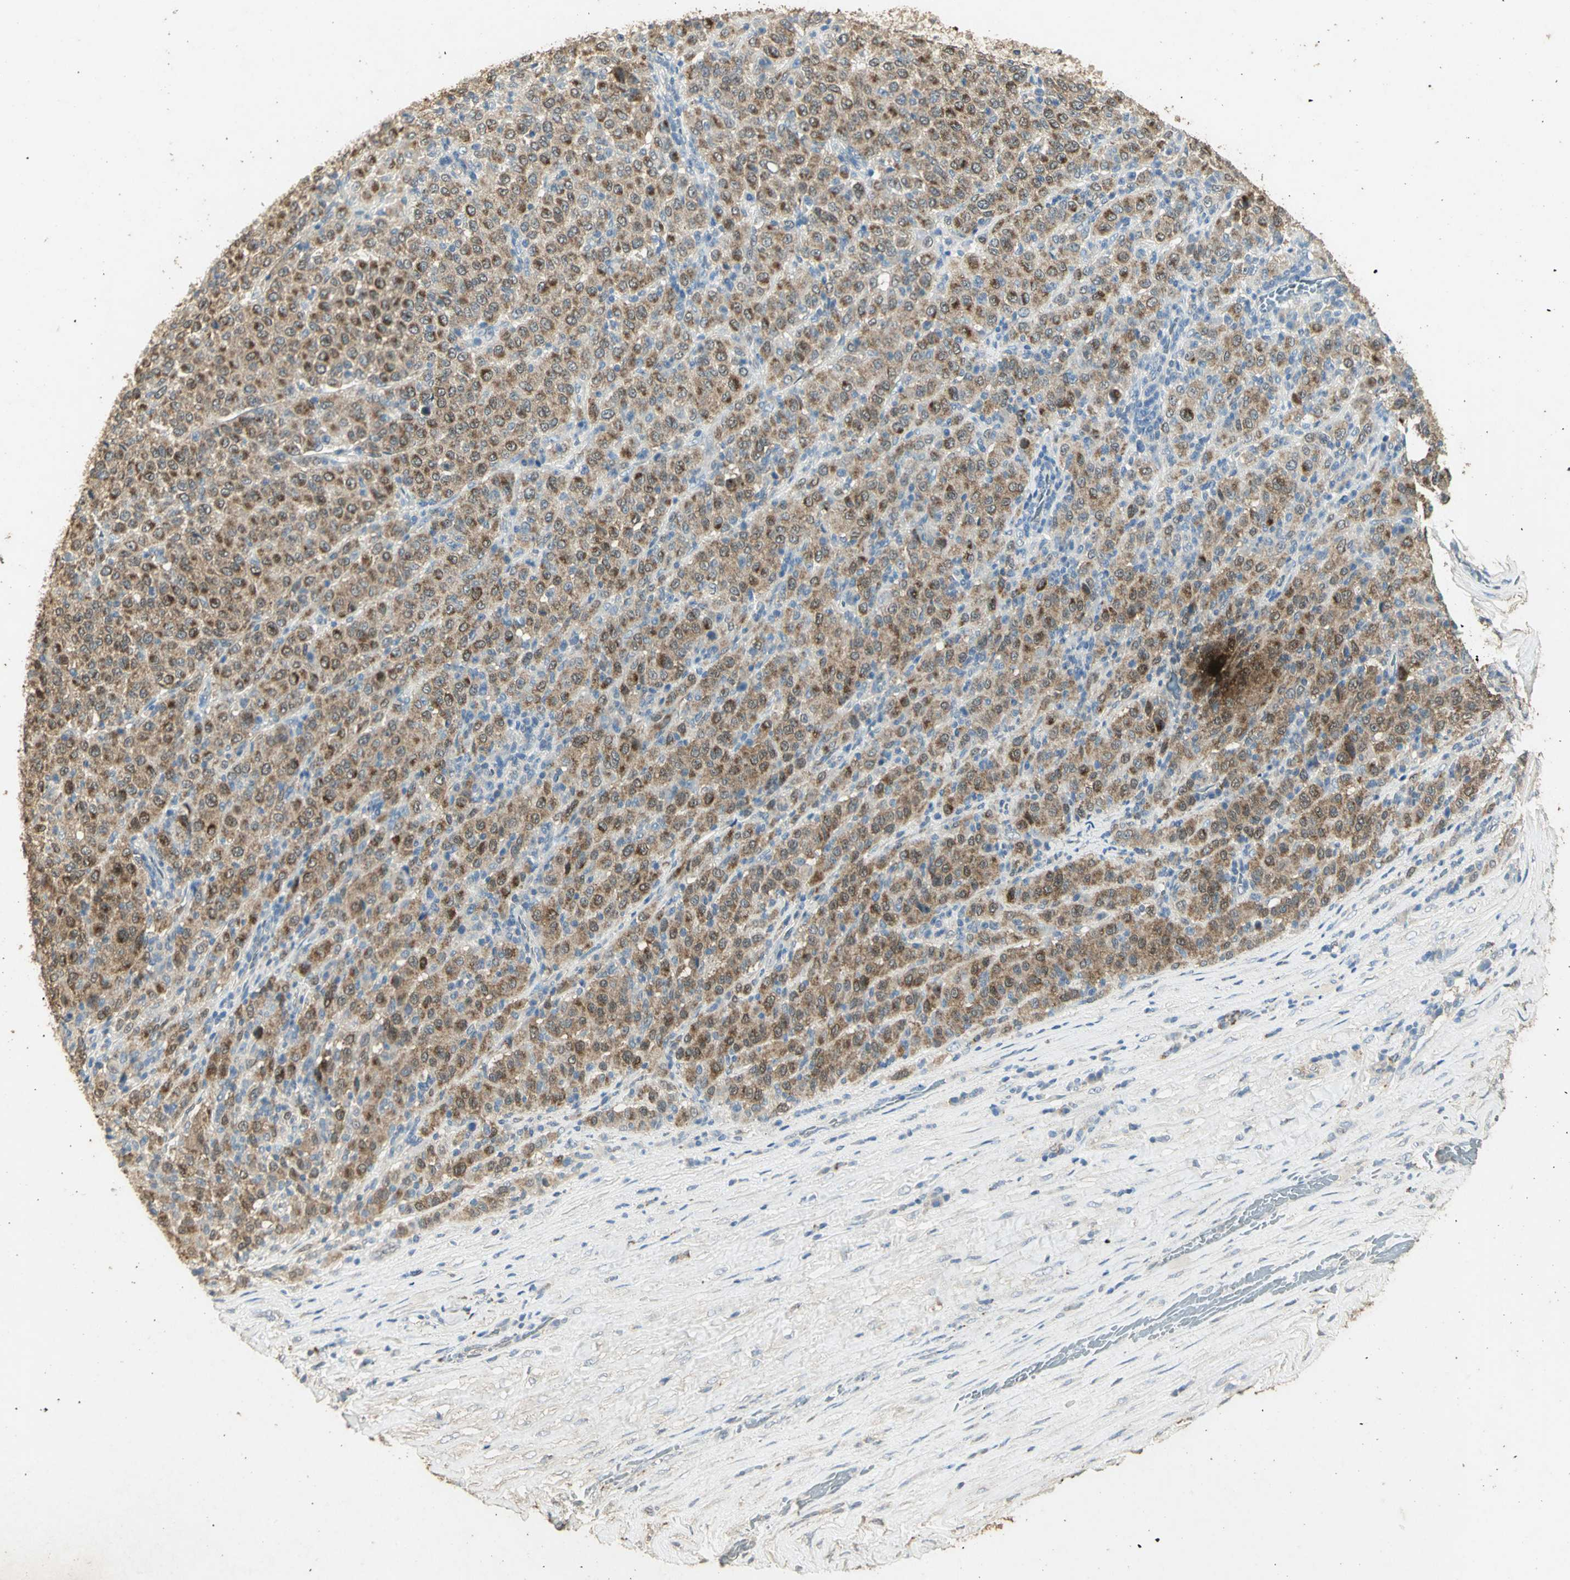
{"staining": {"intensity": "moderate", "quantity": ">75%", "location": "cytoplasmic/membranous"}, "tissue": "melanoma", "cell_type": "Tumor cells", "image_type": "cancer", "snomed": [{"axis": "morphology", "description": "Malignant melanoma, Metastatic site"}, {"axis": "topography", "description": "Pancreas"}], "caption": "Immunohistochemical staining of melanoma displays moderate cytoplasmic/membranous protein positivity in about >75% of tumor cells. The protein of interest is stained brown, and the nuclei are stained in blue (DAB IHC with brightfield microscopy, high magnification).", "gene": "ASB9", "patient": {"sex": "female", "age": 30}}